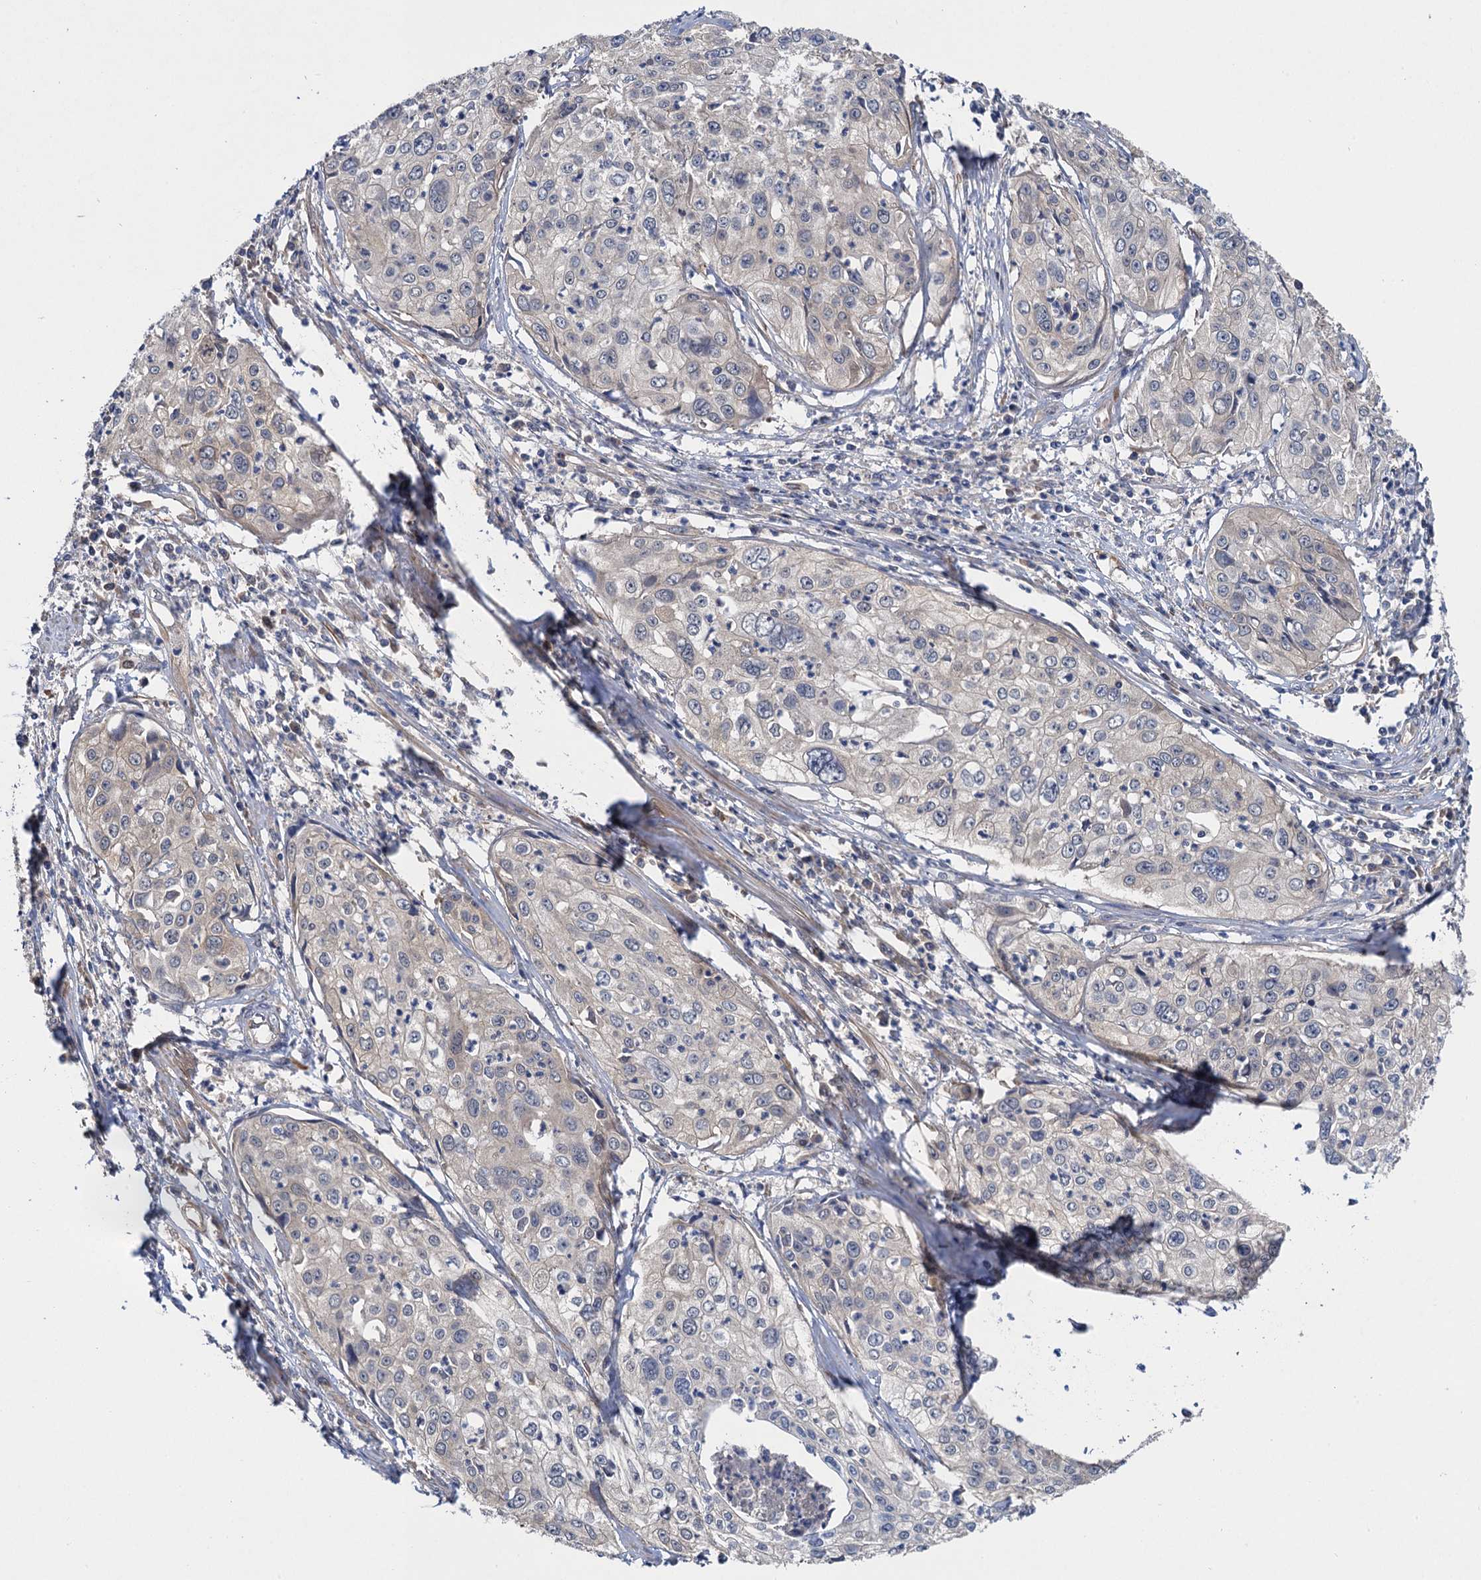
{"staining": {"intensity": "negative", "quantity": "none", "location": "none"}, "tissue": "cervical cancer", "cell_type": "Tumor cells", "image_type": "cancer", "snomed": [{"axis": "morphology", "description": "Squamous cell carcinoma, NOS"}, {"axis": "topography", "description": "Cervix"}], "caption": "Immunohistochemical staining of human cervical cancer (squamous cell carcinoma) exhibits no significant expression in tumor cells.", "gene": "PJA2", "patient": {"sex": "female", "age": 31}}